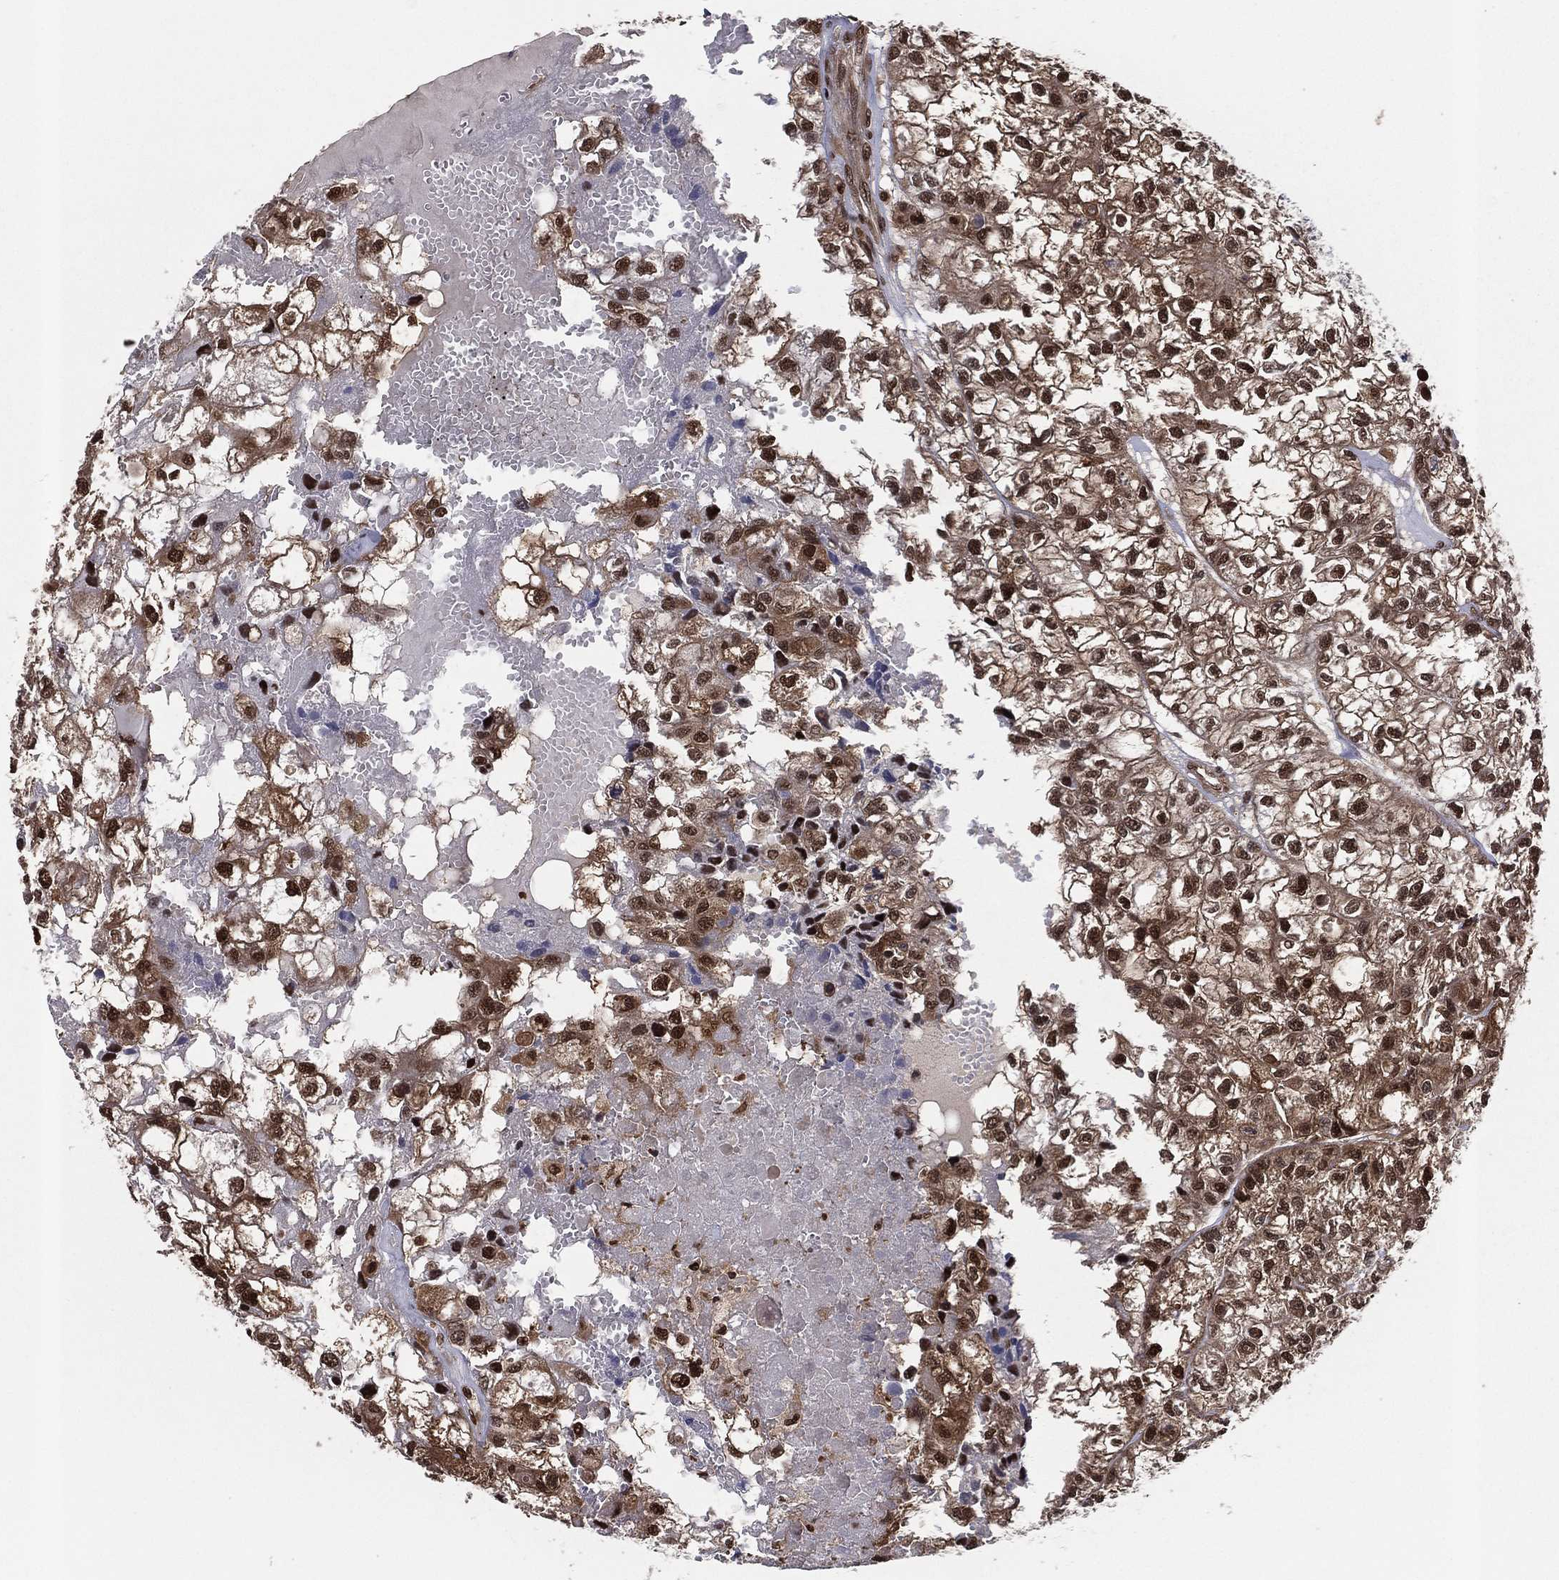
{"staining": {"intensity": "strong", "quantity": ">75%", "location": "cytoplasmic/membranous,nuclear"}, "tissue": "renal cancer", "cell_type": "Tumor cells", "image_type": "cancer", "snomed": [{"axis": "morphology", "description": "Adenocarcinoma, NOS"}, {"axis": "topography", "description": "Kidney"}], "caption": "Renal cancer was stained to show a protein in brown. There is high levels of strong cytoplasmic/membranous and nuclear expression in approximately >75% of tumor cells.", "gene": "PSMA1", "patient": {"sex": "male", "age": 56}}